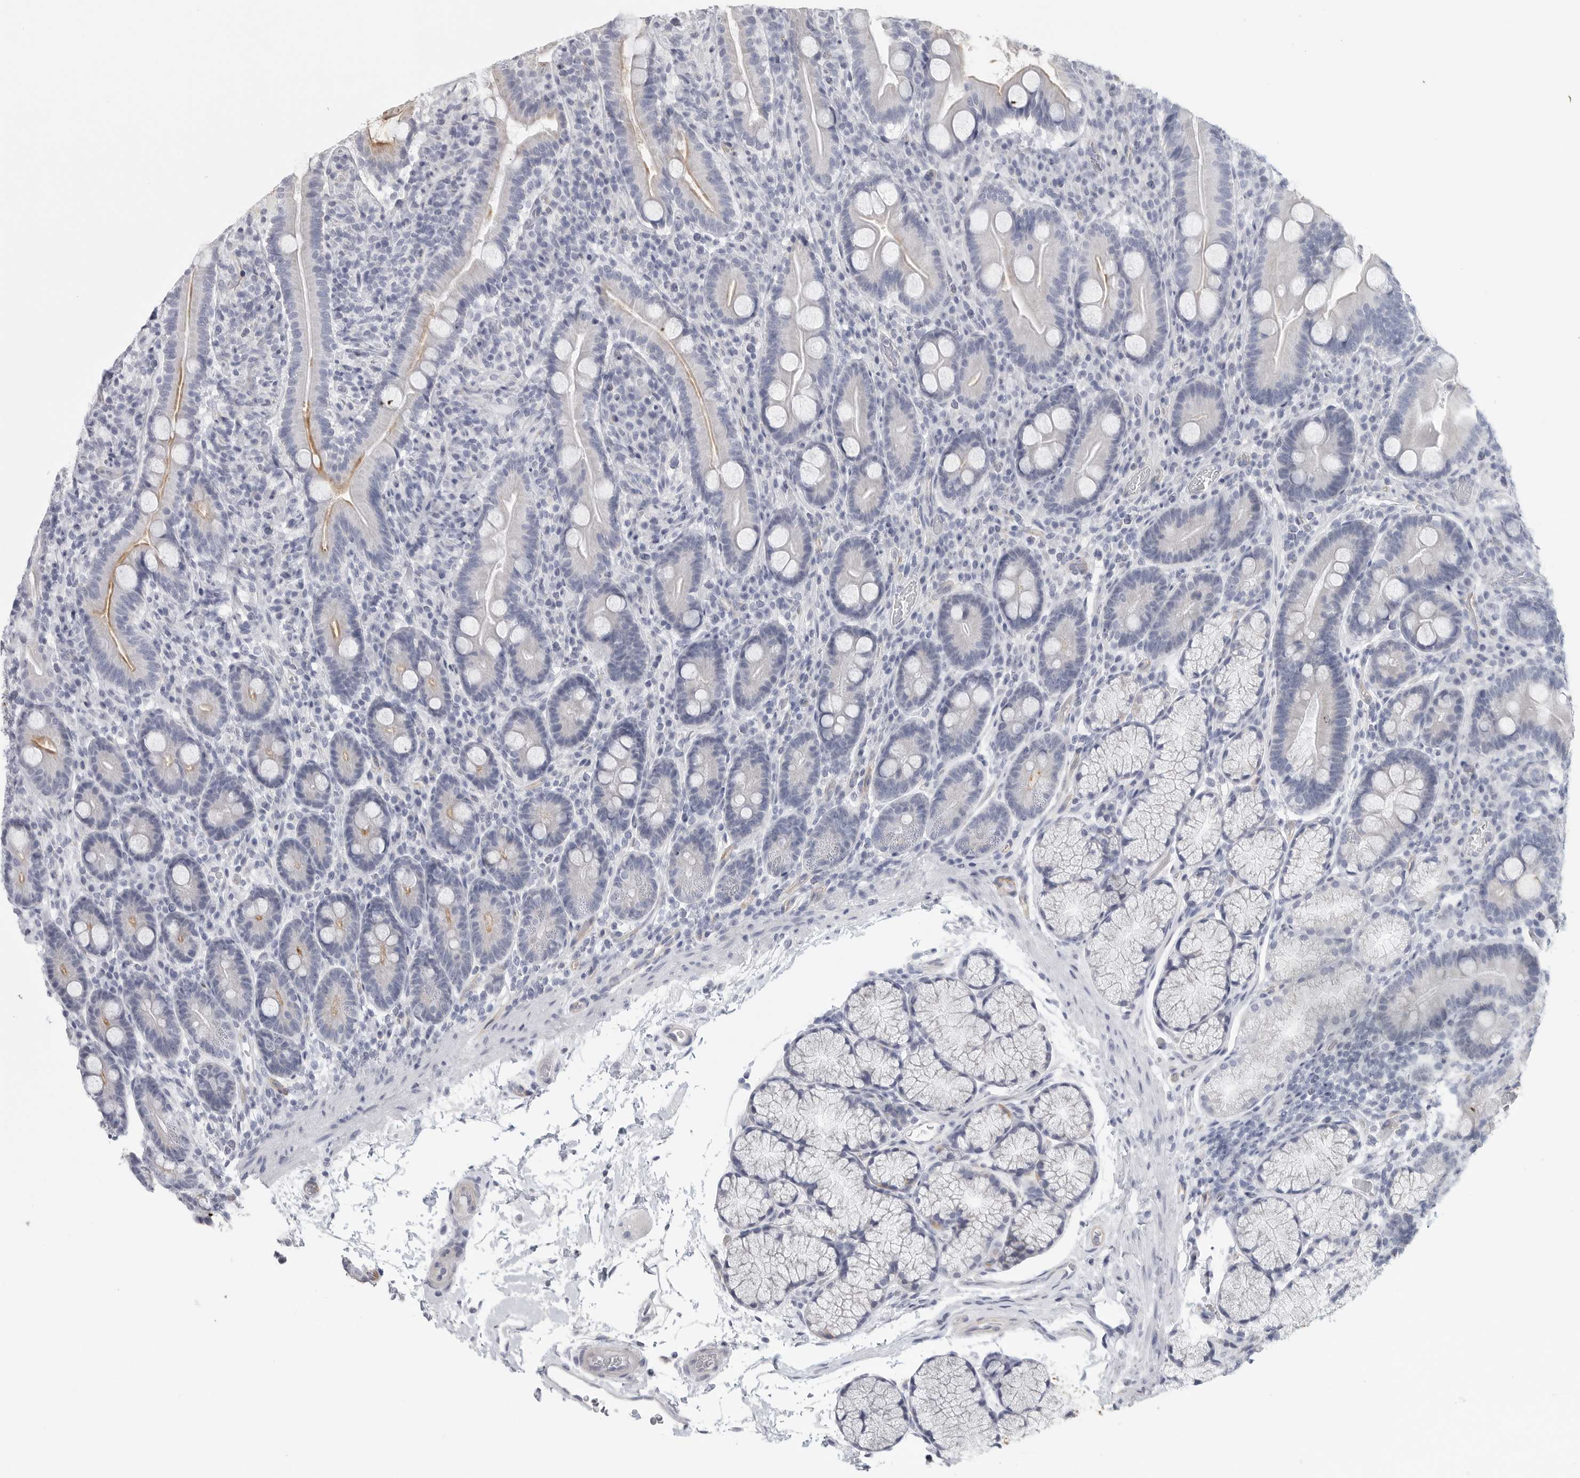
{"staining": {"intensity": "moderate", "quantity": "25%-75%", "location": "cytoplasmic/membranous"}, "tissue": "duodenum", "cell_type": "Glandular cells", "image_type": "normal", "snomed": [{"axis": "morphology", "description": "Normal tissue, NOS"}, {"axis": "topography", "description": "Duodenum"}], "caption": "An immunohistochemistry (IHC) histopathology image of unremarkable tissue is shown. Protein staining in brown labels moderate cytoplasmic/membranous positivity in duodenum within glandular cells.", "gene": "TNR", "patient": {"sex": "male", "age": 35}}